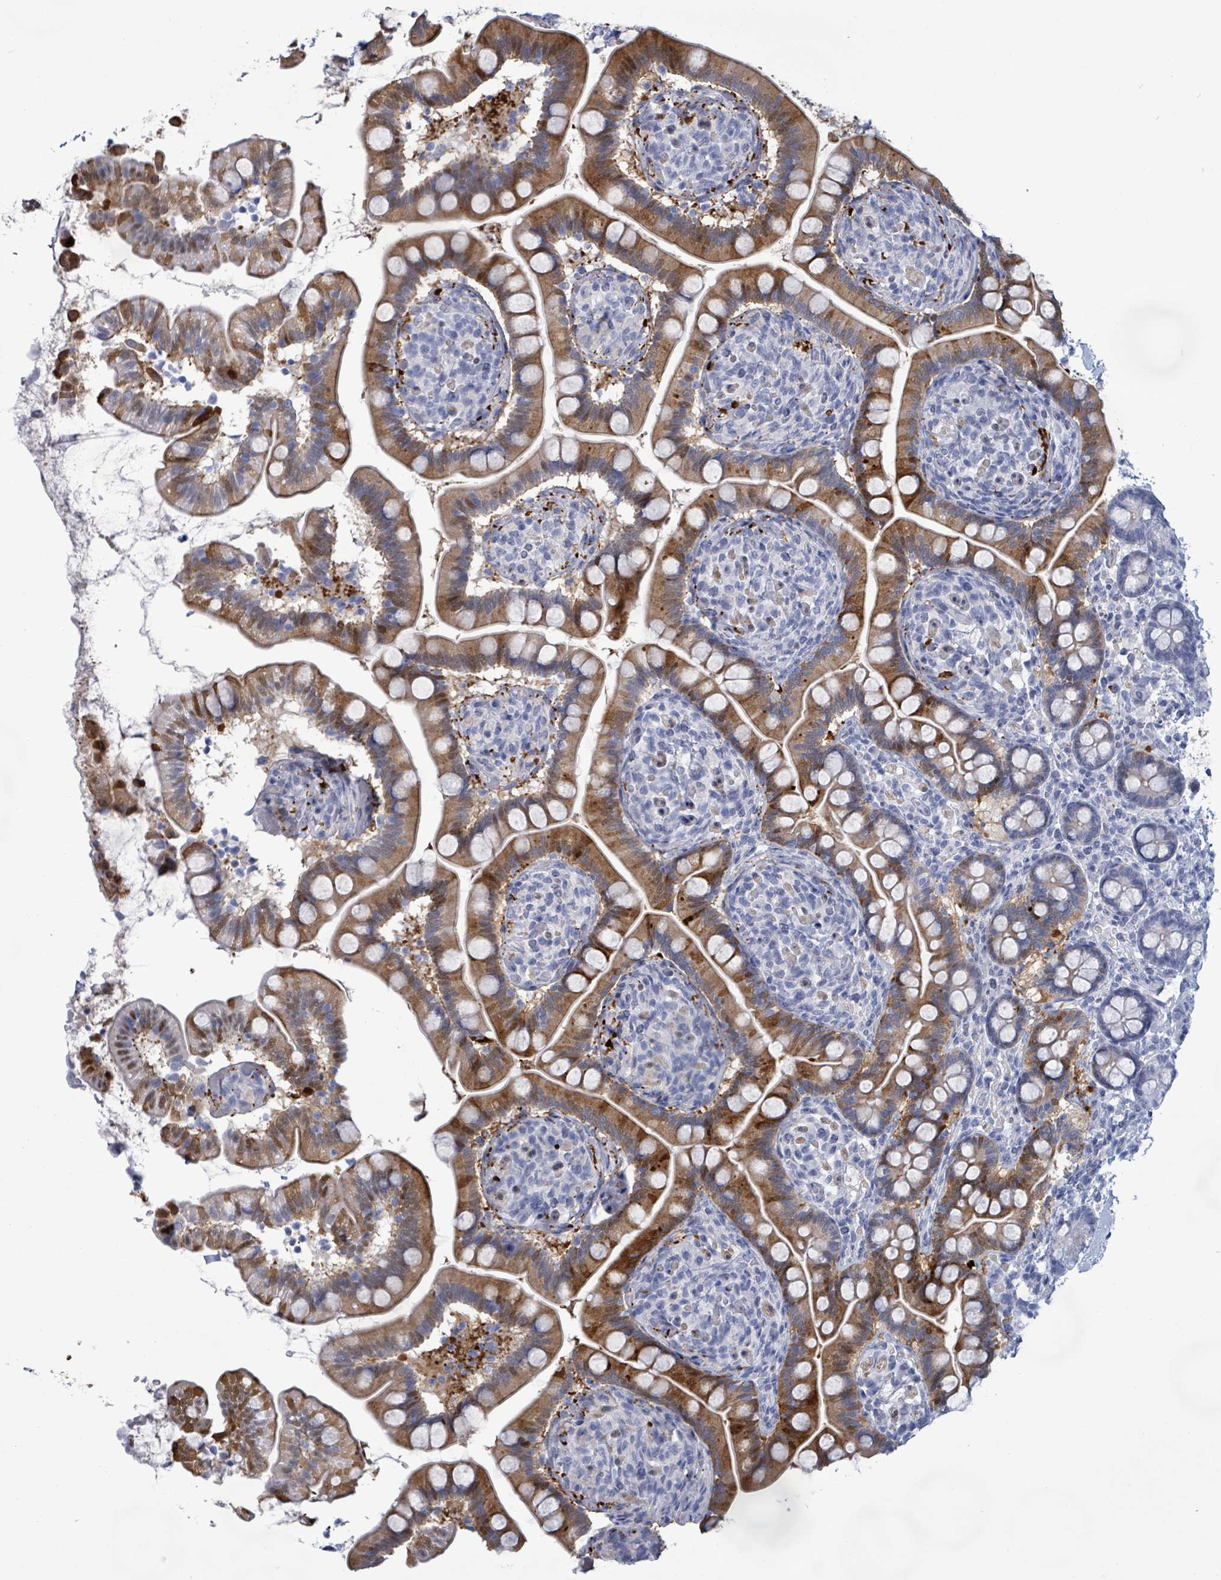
{"staining": {"intensity": "strong", "quantity": "25%-75%", "location": "cytoplasmic/membranous"}, "tissue": "small intestine", "cell_type": "Glandular cells", "image_type": "normal", "snomed": [{"axis": "morphology", "description": "Normal tissue, NOS"}, {"axis": "topography", "description": "Small intestine"}], "caption": "Immunohistochemical staining of unremarkable human small intestine demonstrates high levels of strong cytoplasmic/membranous staining in about 25%-75% of glandular cells. (brown staining indicates protein expression, while blue staining denotes nuclei).", "gene": "ZNF771", "patient": {"sex": "female", "age": 64}}